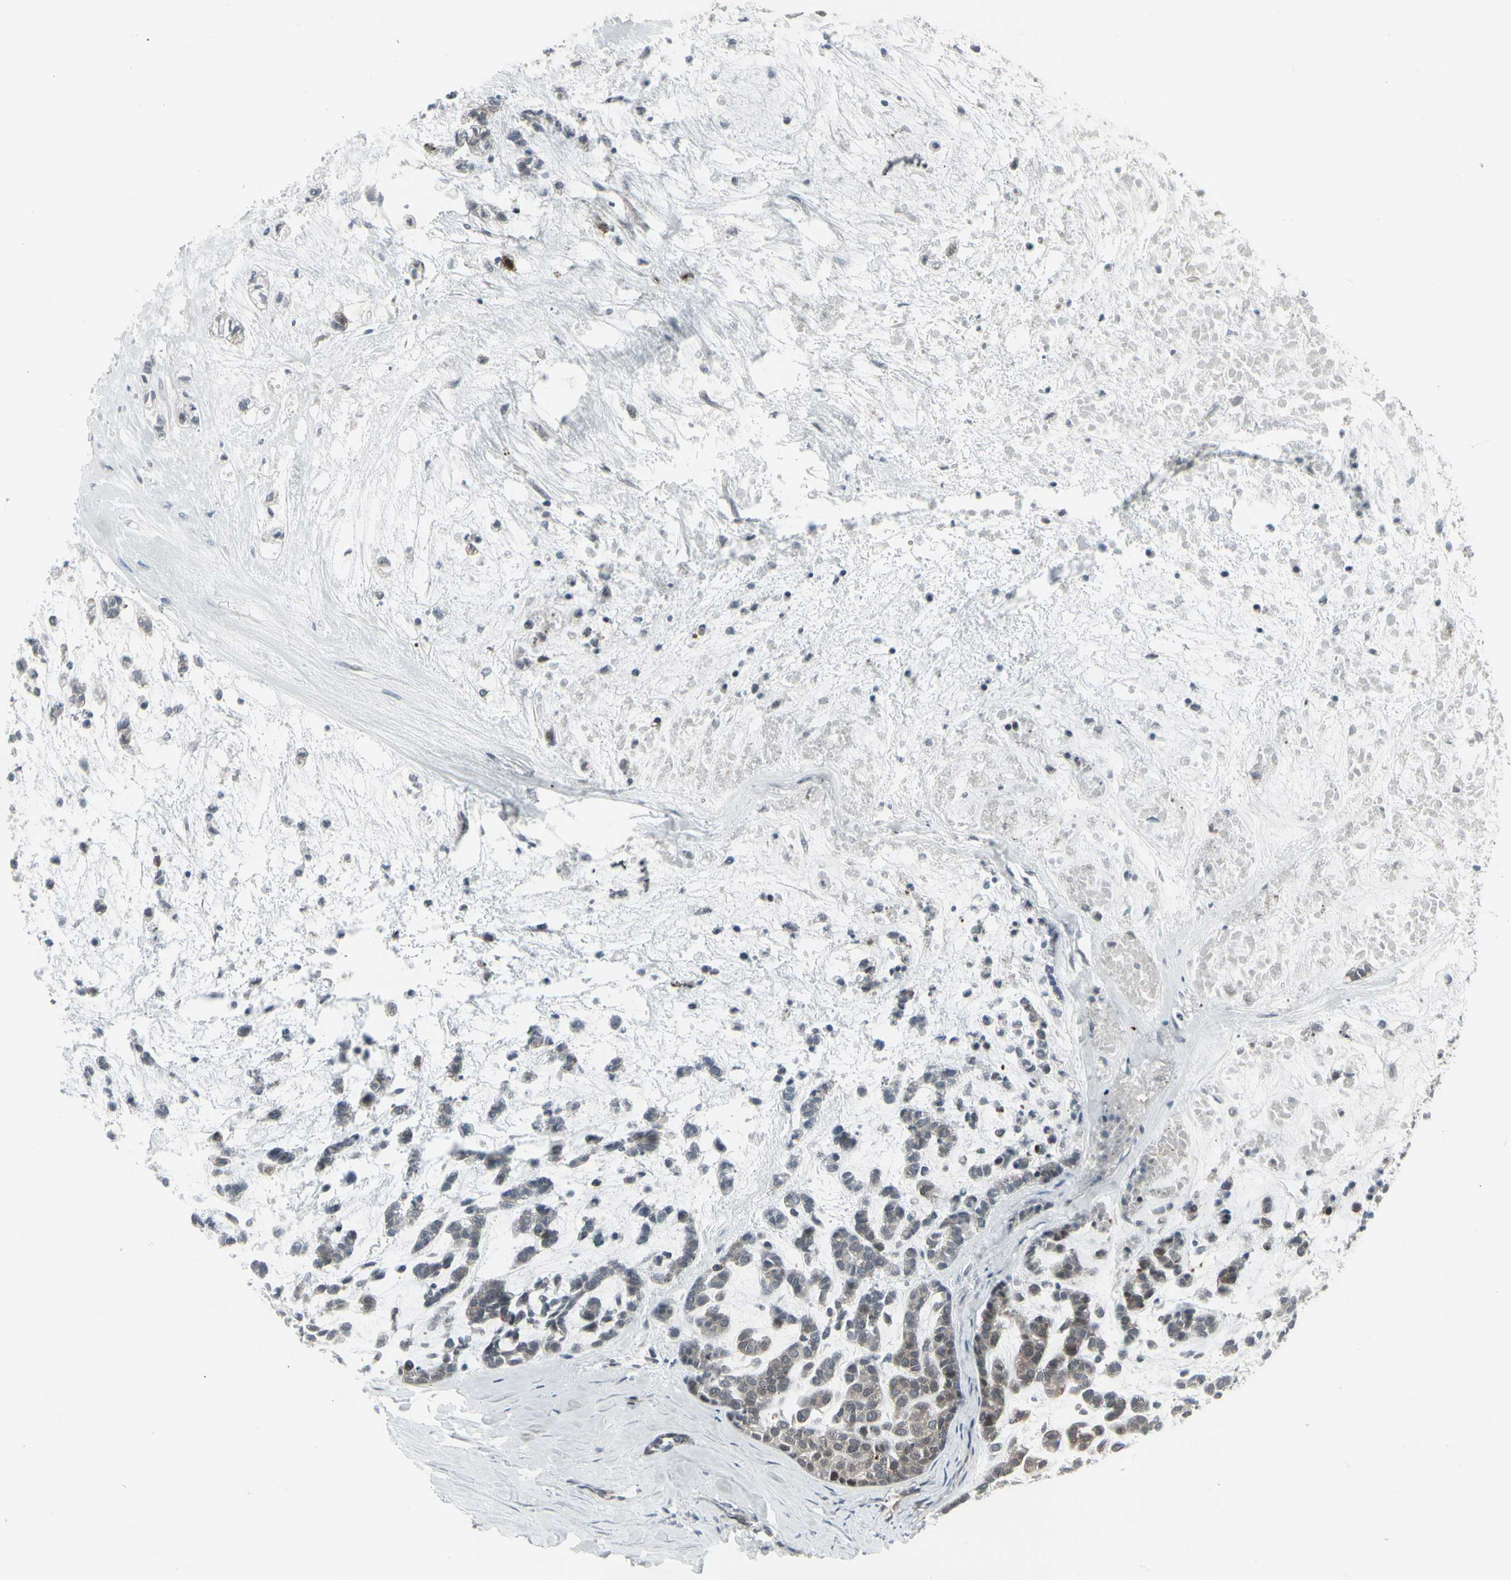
{"staining": {"intensity": "weak", "quantity": "25%-75%", "location": "cytoplasmic/membranous,nuclear"}, "tissue": "head and neck cancer", "cell_type": "Tumor cells", "image_type": "cancer", "snomed": [{"axis": "morphology", "description": "Adenocarcinoma, NOS"}, {"axis": "morphology", "description": "Adenoma, NOS"}, {"axis": "topography", "description": "Head-Neck"}], "caption": "An IHC histopathology image of neoplastic tissue is shown. Protein staining in brown highlights weak cytoplasmic/membranous and nuclear positivity in head and neck cancer (adenocarcinoma) within tumor cells.", "gene": "IGFBP6", "patient": {"sex": "female", "age": 55}}